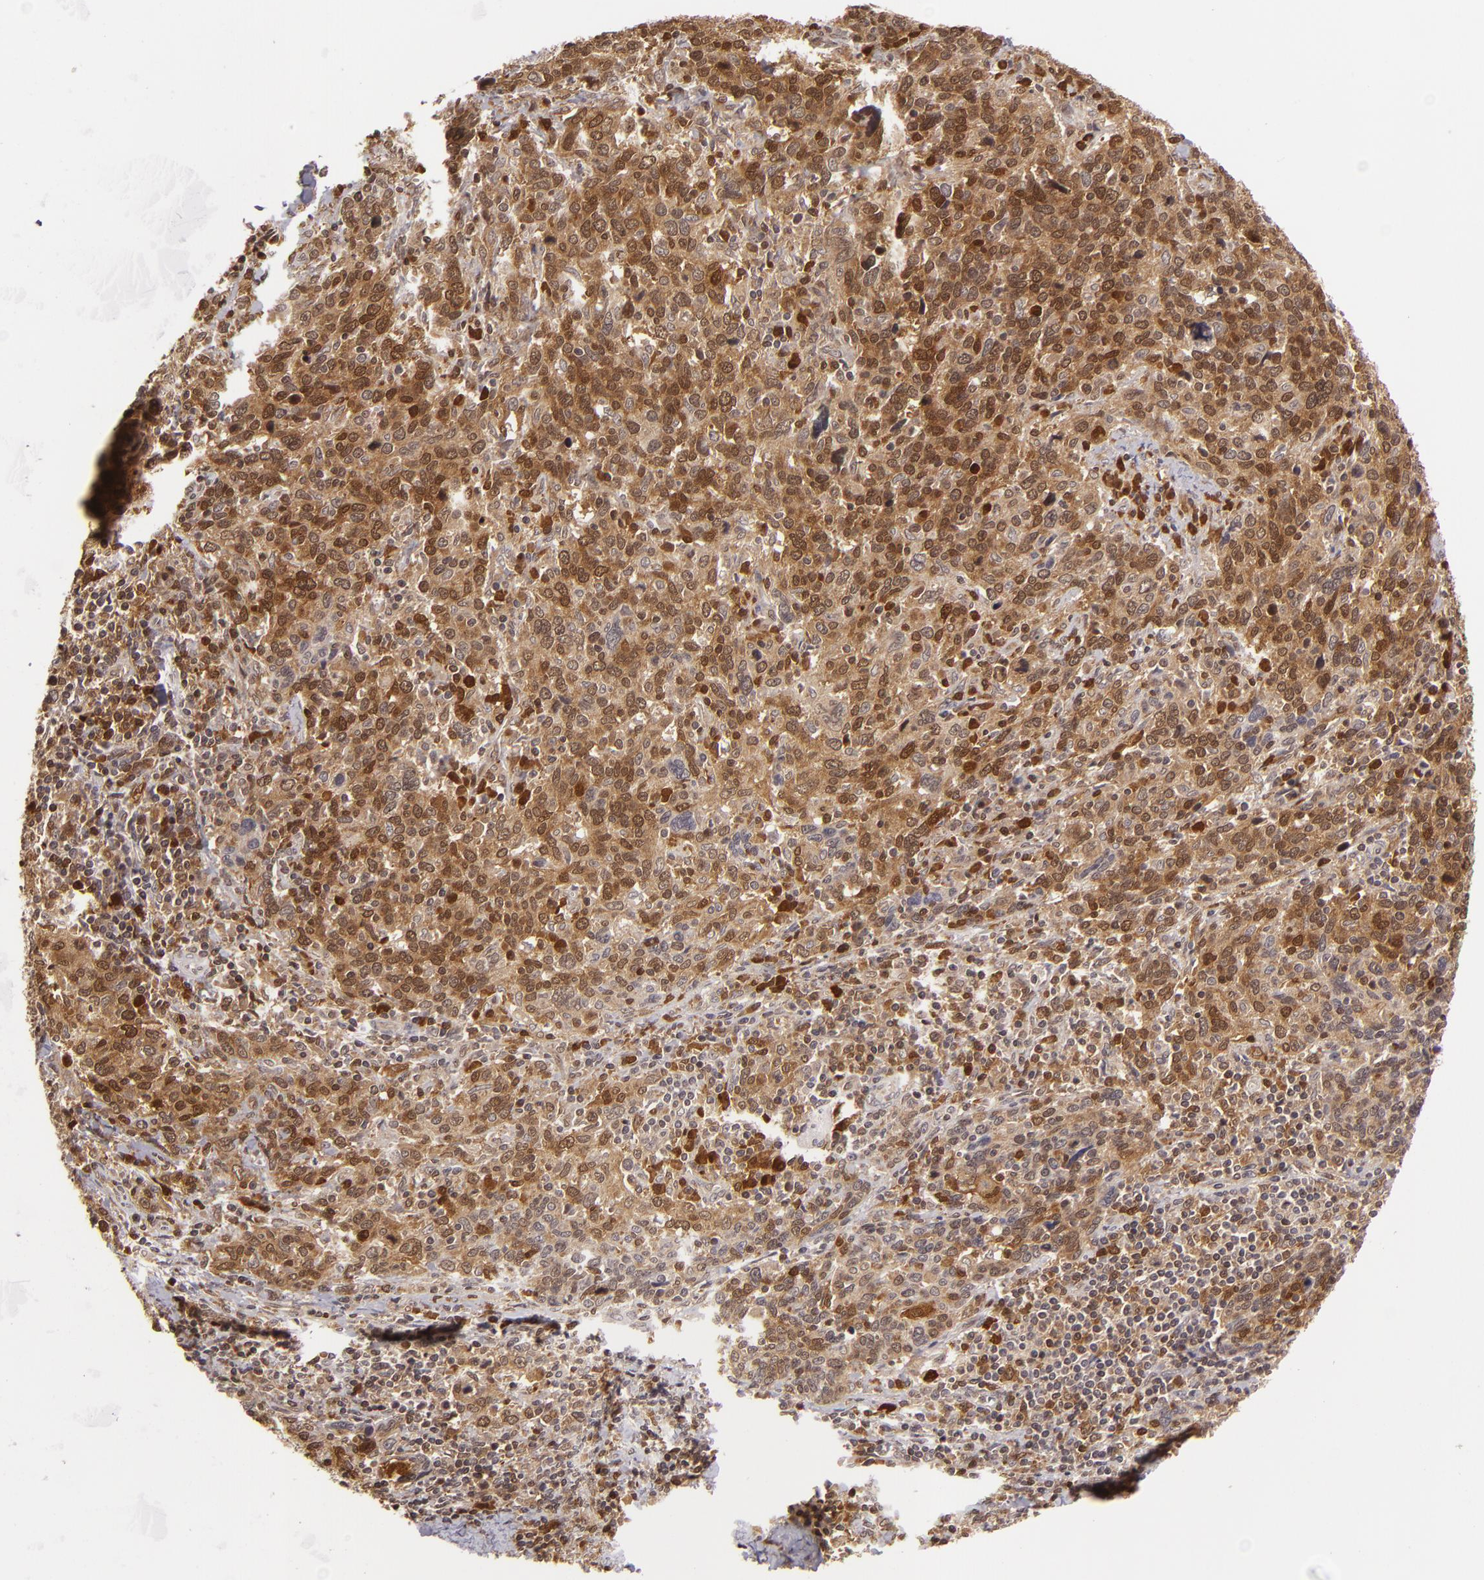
{"staining": {"intensity": "strong", "quantity": ">75%", "location": "cytoplasmic/membranous,nuclear"}, "tissue": "cervical cancer", "cell_type": "Tumor cells", "image_type": "cancer", "snomed": [{"axis": "morphology", "description": "Squamous cell carcinoma, NOS"}, {"axis": "topography", "description": "Cervix"}], "caption": "Cervical cancer stained with a brown dye displays strong cytoplasmic/membranous and nuclear positive positivity in approximately >75% of tumor cells.", "gene": "ZBTB33", "patient": {"sex": "female", "age": 41}}